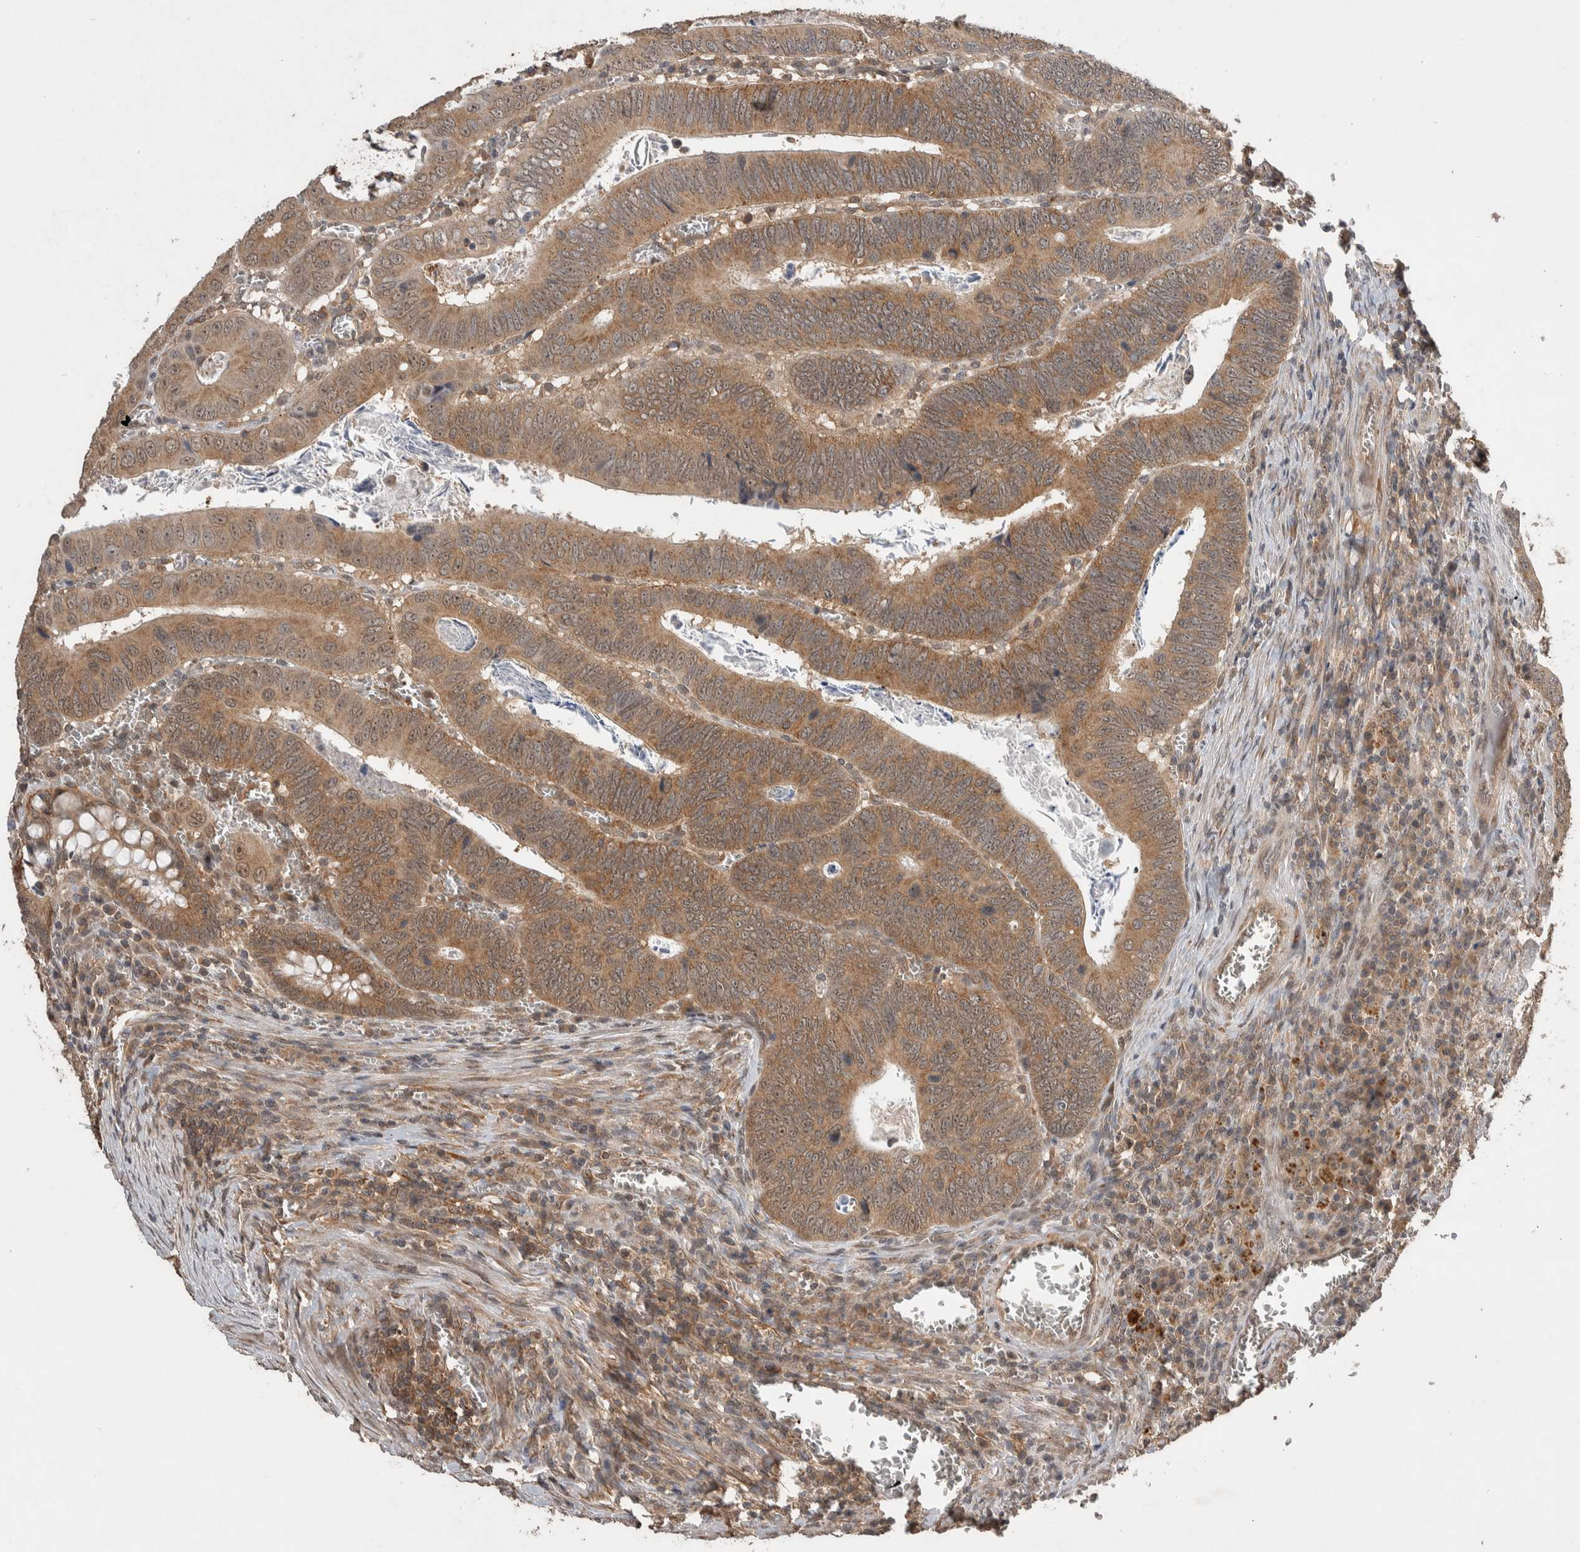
{"staining": {"intensity": "moderate", "quantity": ">75%", "location": "cytoplasmic/membranous"}, "tissue": "colorectal cancer", "cell_type": "Tumor cells", "image_type": "cancer", "snomed": [{"axis": "morphology", "description": "Inflammation, NOS"}, {"axis": "morphology", "description": "Adenocarcinoma, NOS"}, {"axis": "topography", "description": "Colon"}], "caption": "Protein positivity by IHC exhibits moderate cytoplasmic/membranous staining in approximately >75% of tumor cells in colorectal adenocarcinoma.", "gene": "DVL2", "patient": {"sex": "male", "age": 72}}